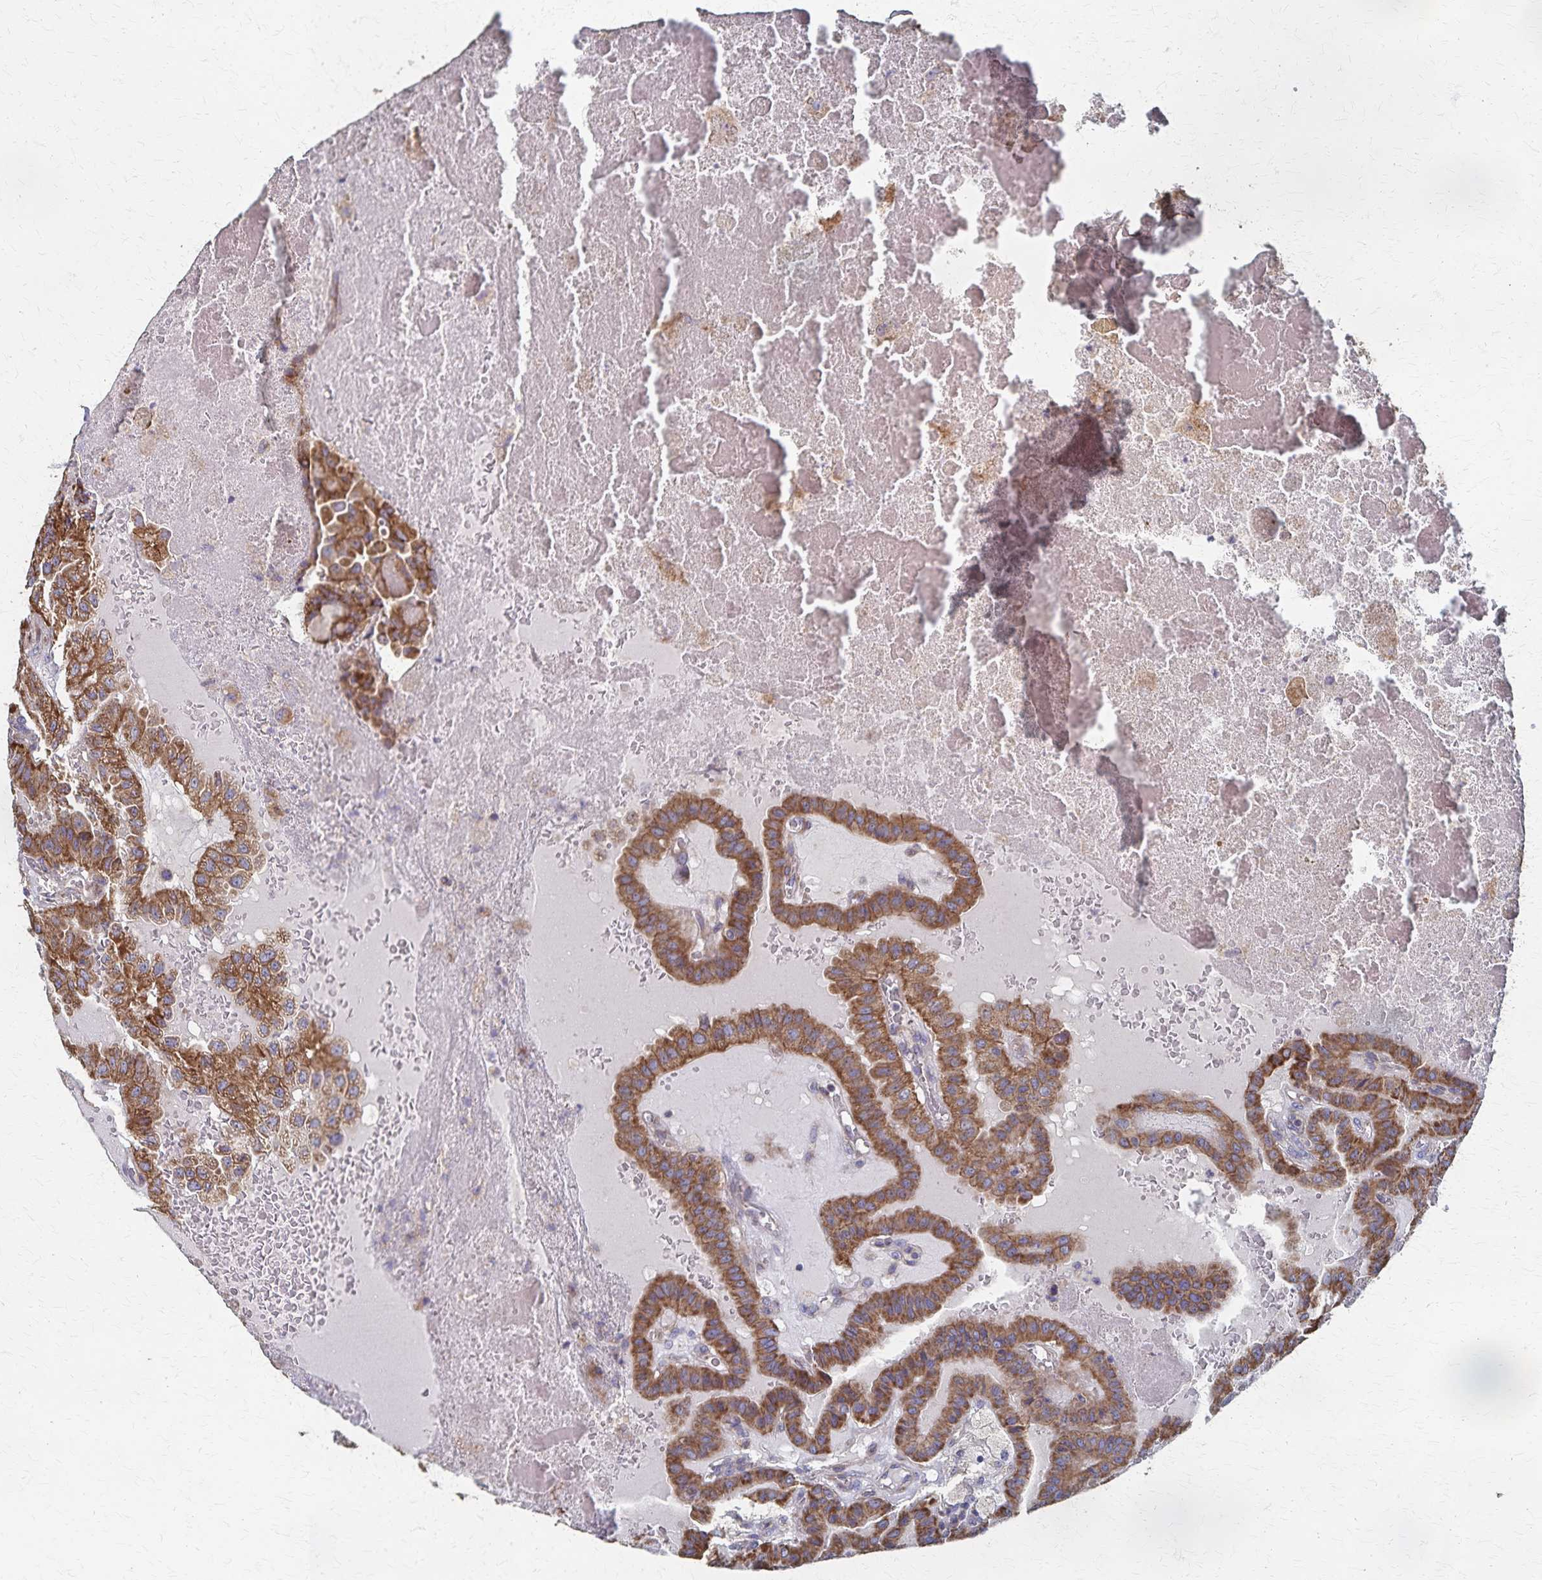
{"staining": {"intensity": "strong", "quantity": ">75%", "location": "cytoplasmic/membranous"}, "tissue": "thyroid cancer", "cell_type": "Tumor cells", "image_type": "cancer", "snomed": [{"axis": "morphology", "description": "Papillary adenocarcinoma, NOS"}, {"axis": "topography", "description": "Thyroid gland"}], "caption": "This is an image of immunohistochemistry staining of thyroid cancer (papillary adenocarcinoma), which shows strong positivity in the cytoplasmic/membranous of tumor cells.", "gene": "PGAP2", "patient": {"sex": "male", "age": 87}}